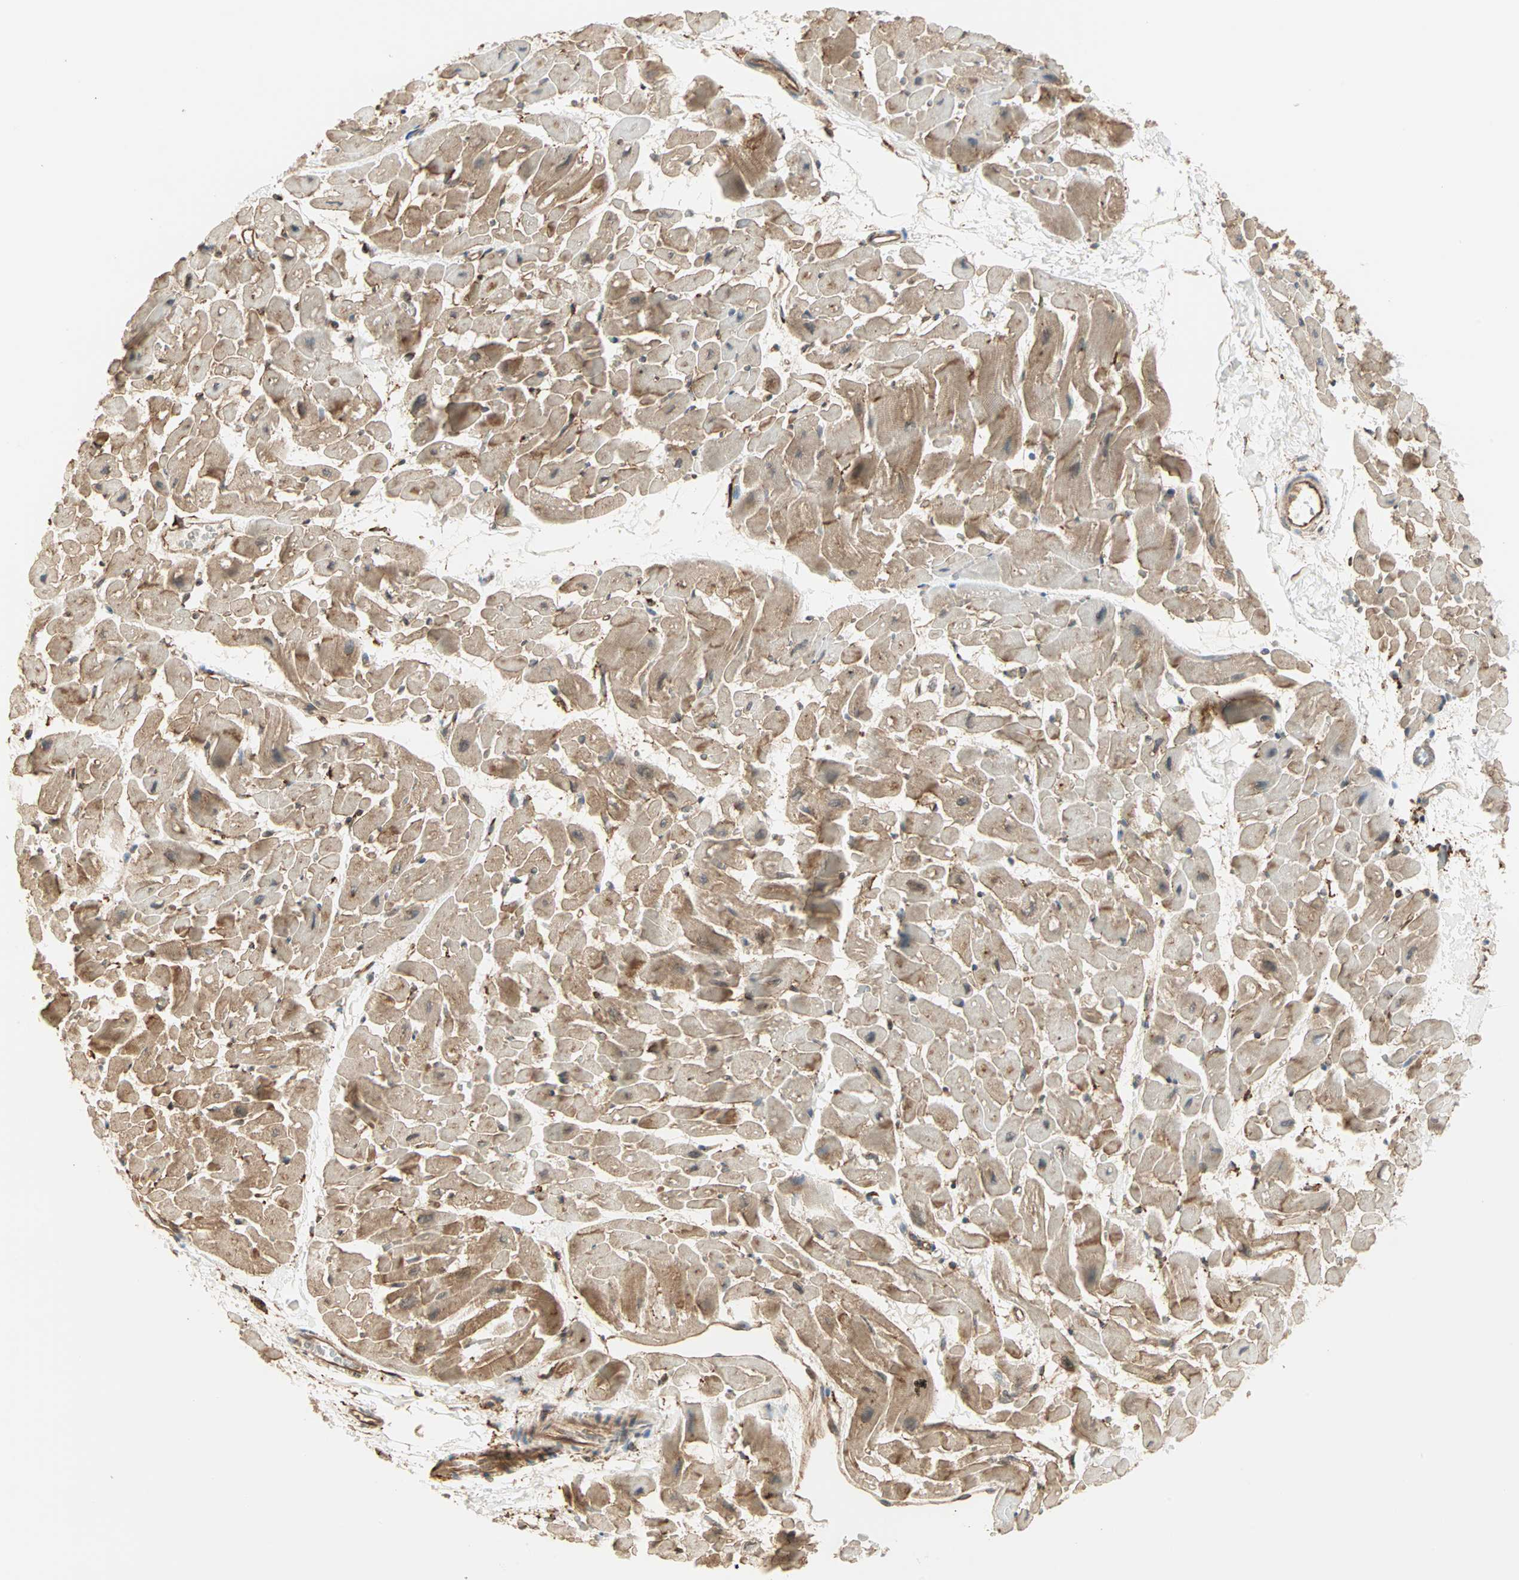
{"staining": {"intensity": "moderate", "quantity": ">75%", "location": "cytoplasmic/membranous"}, "tissue": "heart muscle", "cell_type": "Cardiomyocytes", "image_type": "normal", "snomed": [{"axis": "morphology", "description": "Normal tissue, NOS"}, {"axis": "topography", "description": "Heart"}], "caption": "Approximately >75% of cardiomyocytes in normal human heart muscle reveal moderate cytoplasmic/membranous protein positivity as visualized by brown immunohistochemical staining.", "gene": "P4HA1", "patient": {"sex": "male", "age": 45}}